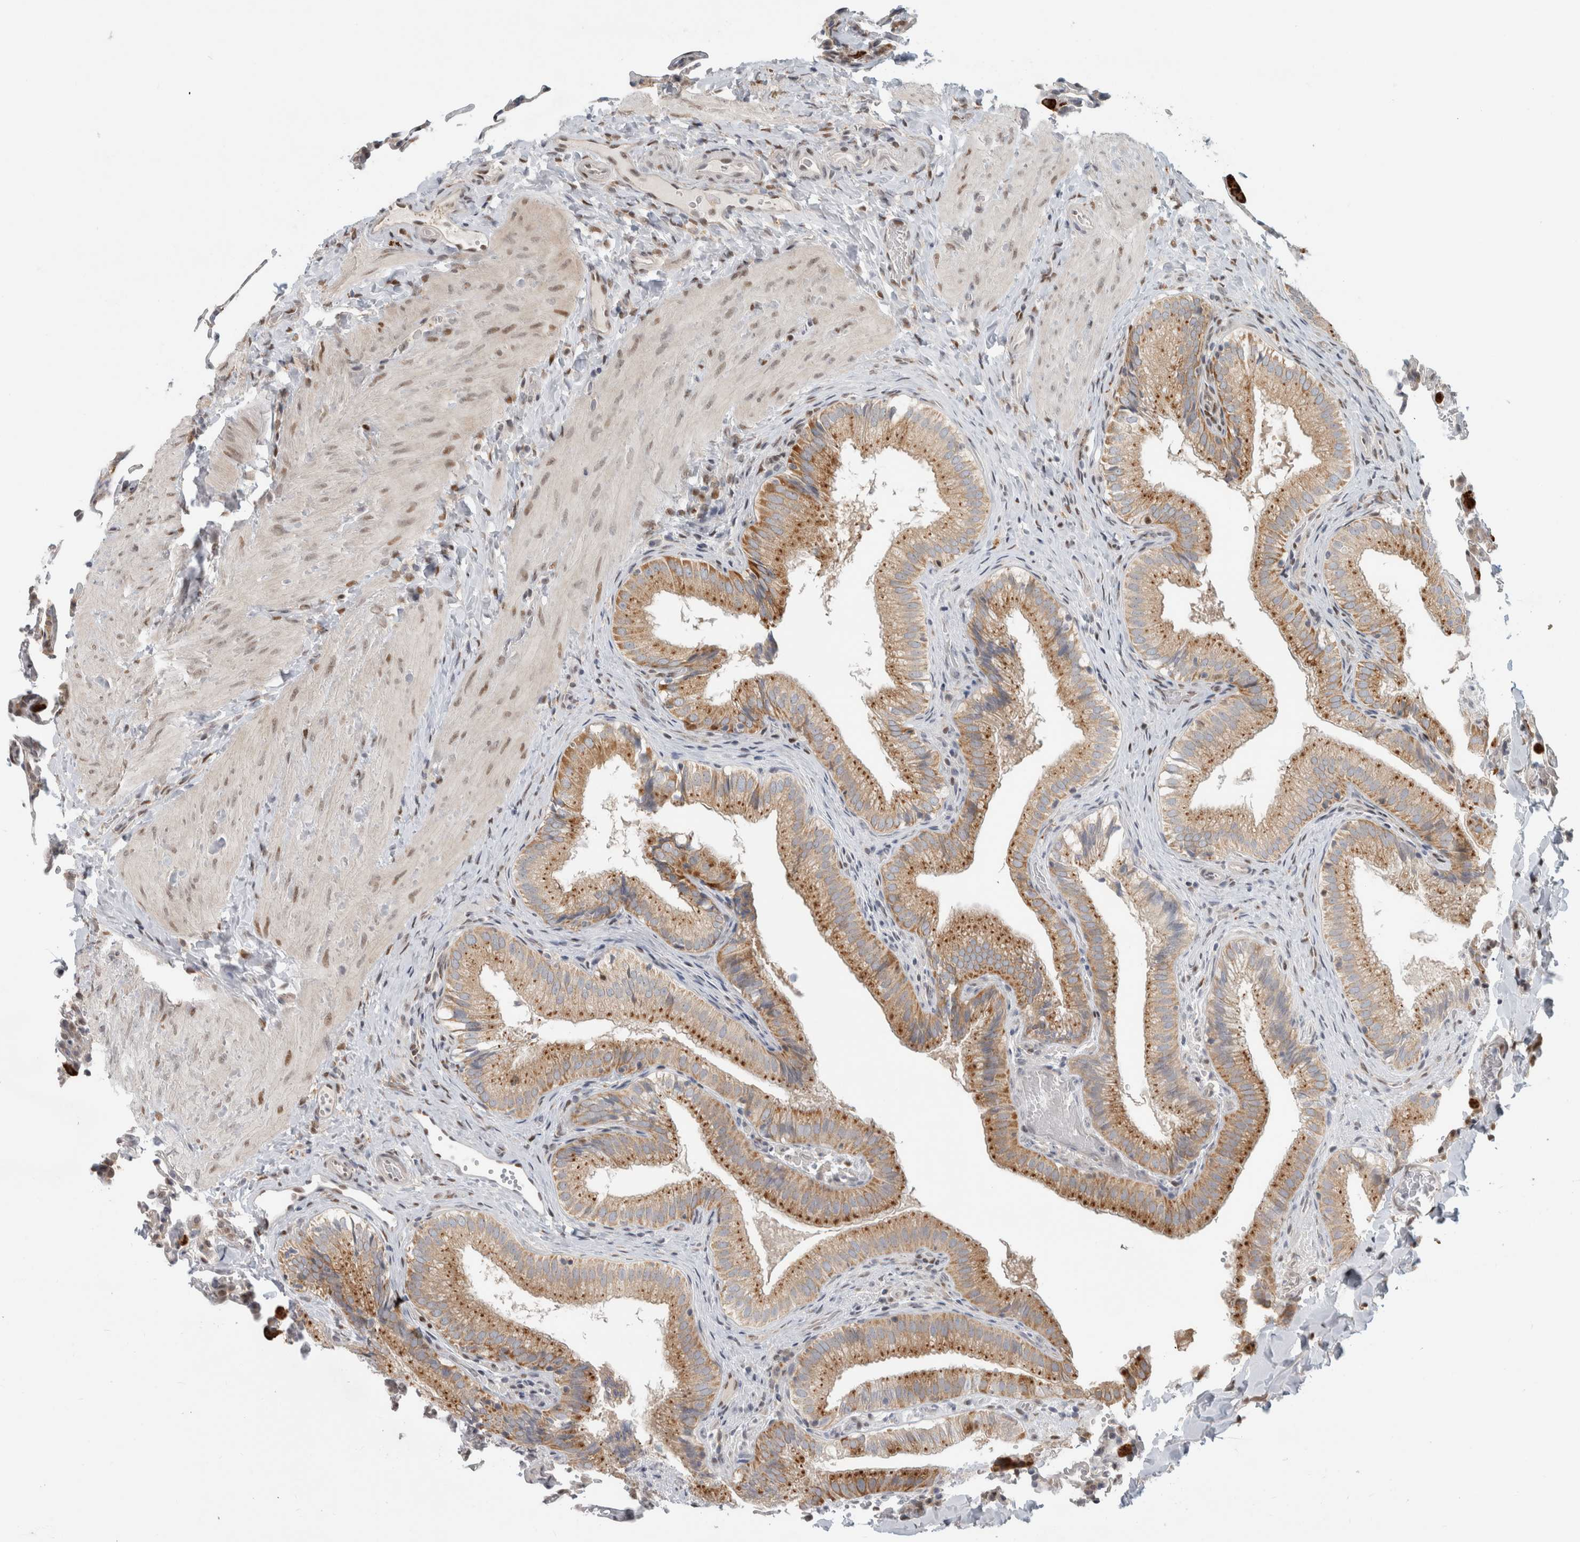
{"staining": {"intensity": "moderate", "quantity": ">75%", "location": "cytoplasmic/membranous"}, "tissue": "gallbladder", "cell_type": "Glandular cells", "image_type": "normal", "snomed": [{"axis": "morphology", "description": "Normal tissue, NOS"}, {"axis": "topography", "description": "Gallbladder"}], "caption": "Immunohistochemistry (IHC) (DAB (3,3'-diaminobenzidine)) staining of unremarkable human gallbladder shows moderate cytoplasmic/membranous protein positivity in about >75% of glandular cells. (DAB IHC with brightfield microscopy, high magnification).", "gene": "NAB2", "patient": {"sex": "female", "age": 30}}